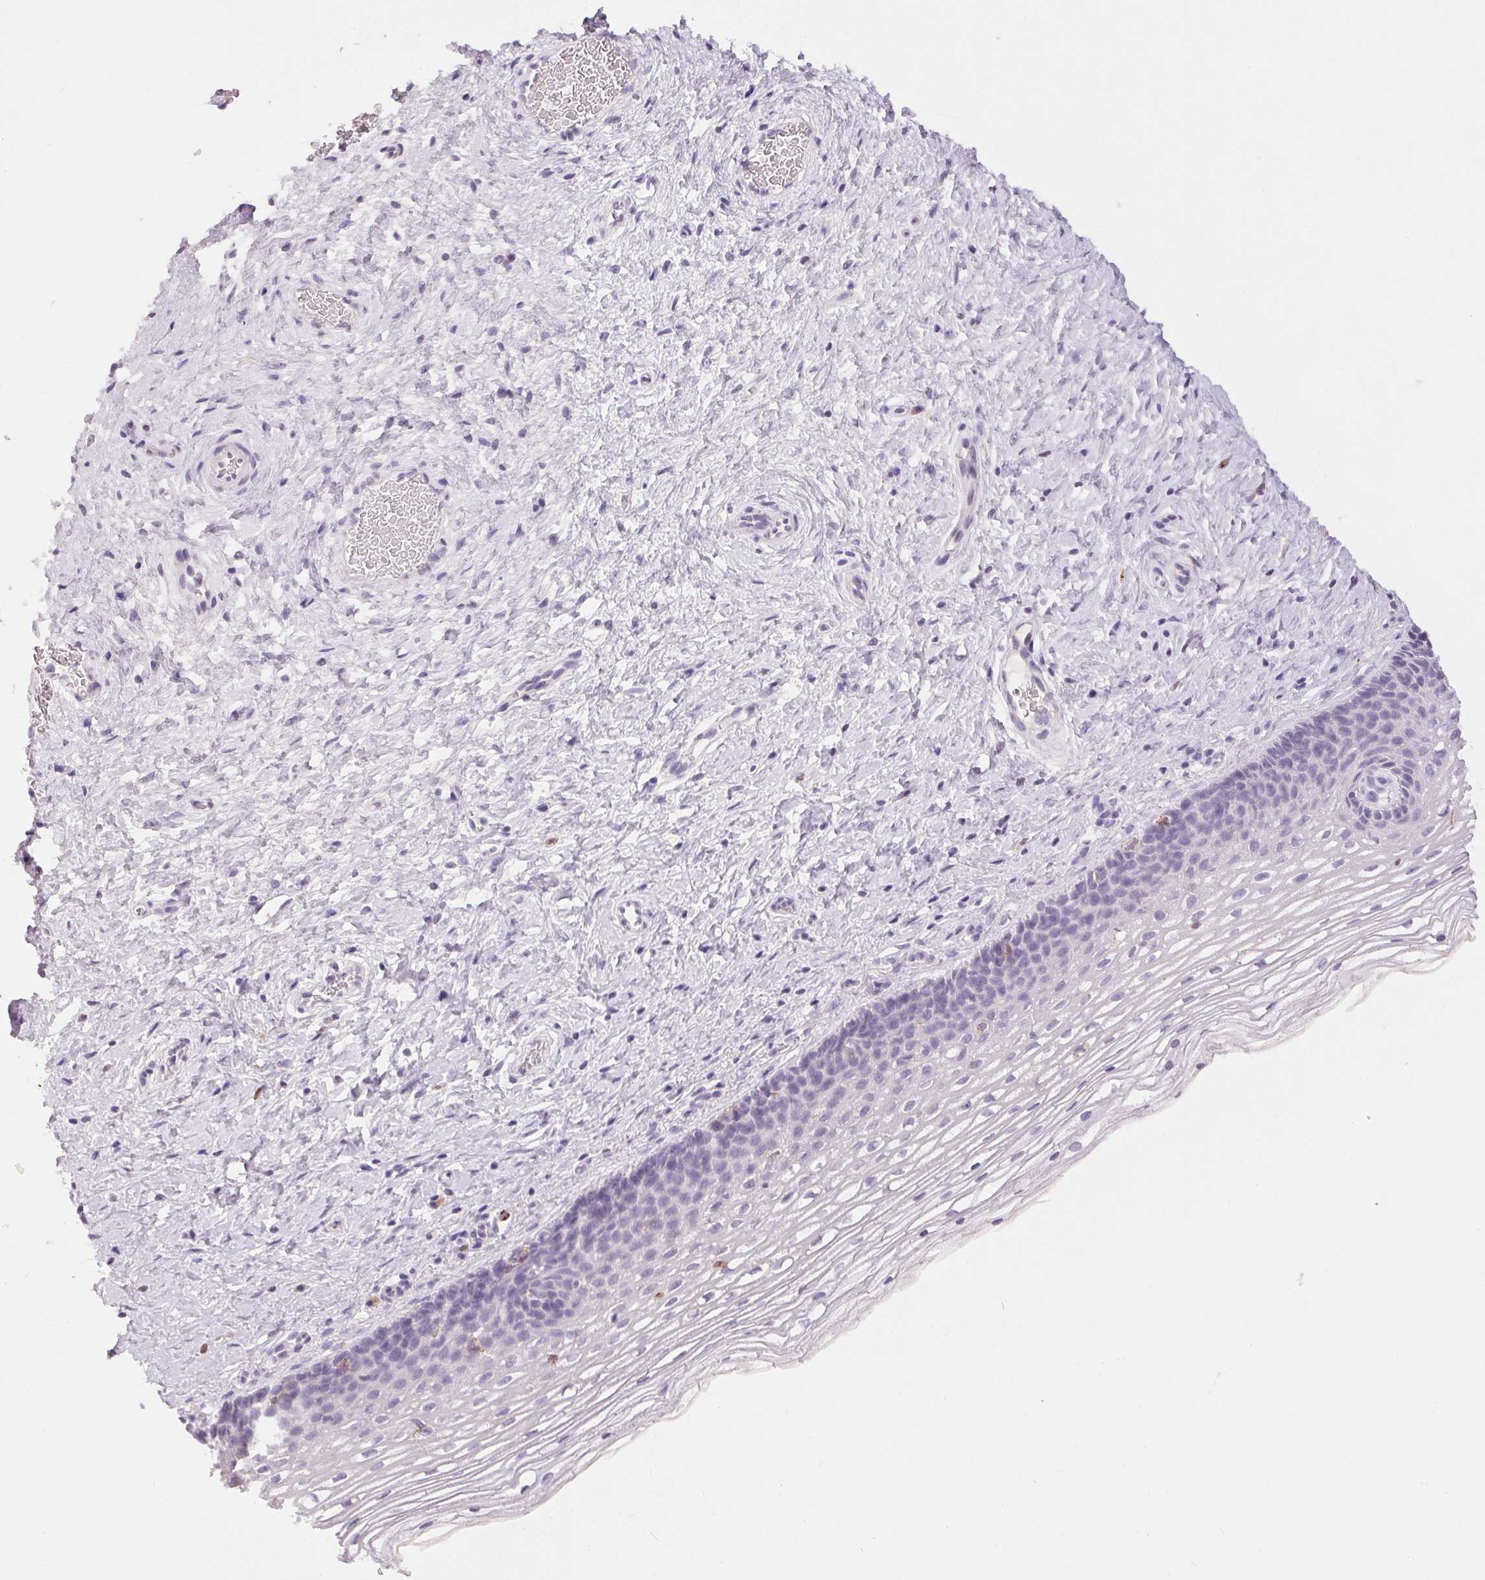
{"staining": {"intensity": "negative", "quantity": "none", "location": "none"}, "tissue": "cervix", "cell_type": "Glandular cells", "image_type": "normal", "snomed": [{"axis": "morphology", "description": "Normal tissue, NOS"}, {"axis": "topography", "description": "Cervix"}], "caption": "Immunohistochemical staining of unremarkable cervix reveals no significant expression in glandular cells.", "gene": "PNLIPRP3", "patient": {"sex": "female", "age": 34}}